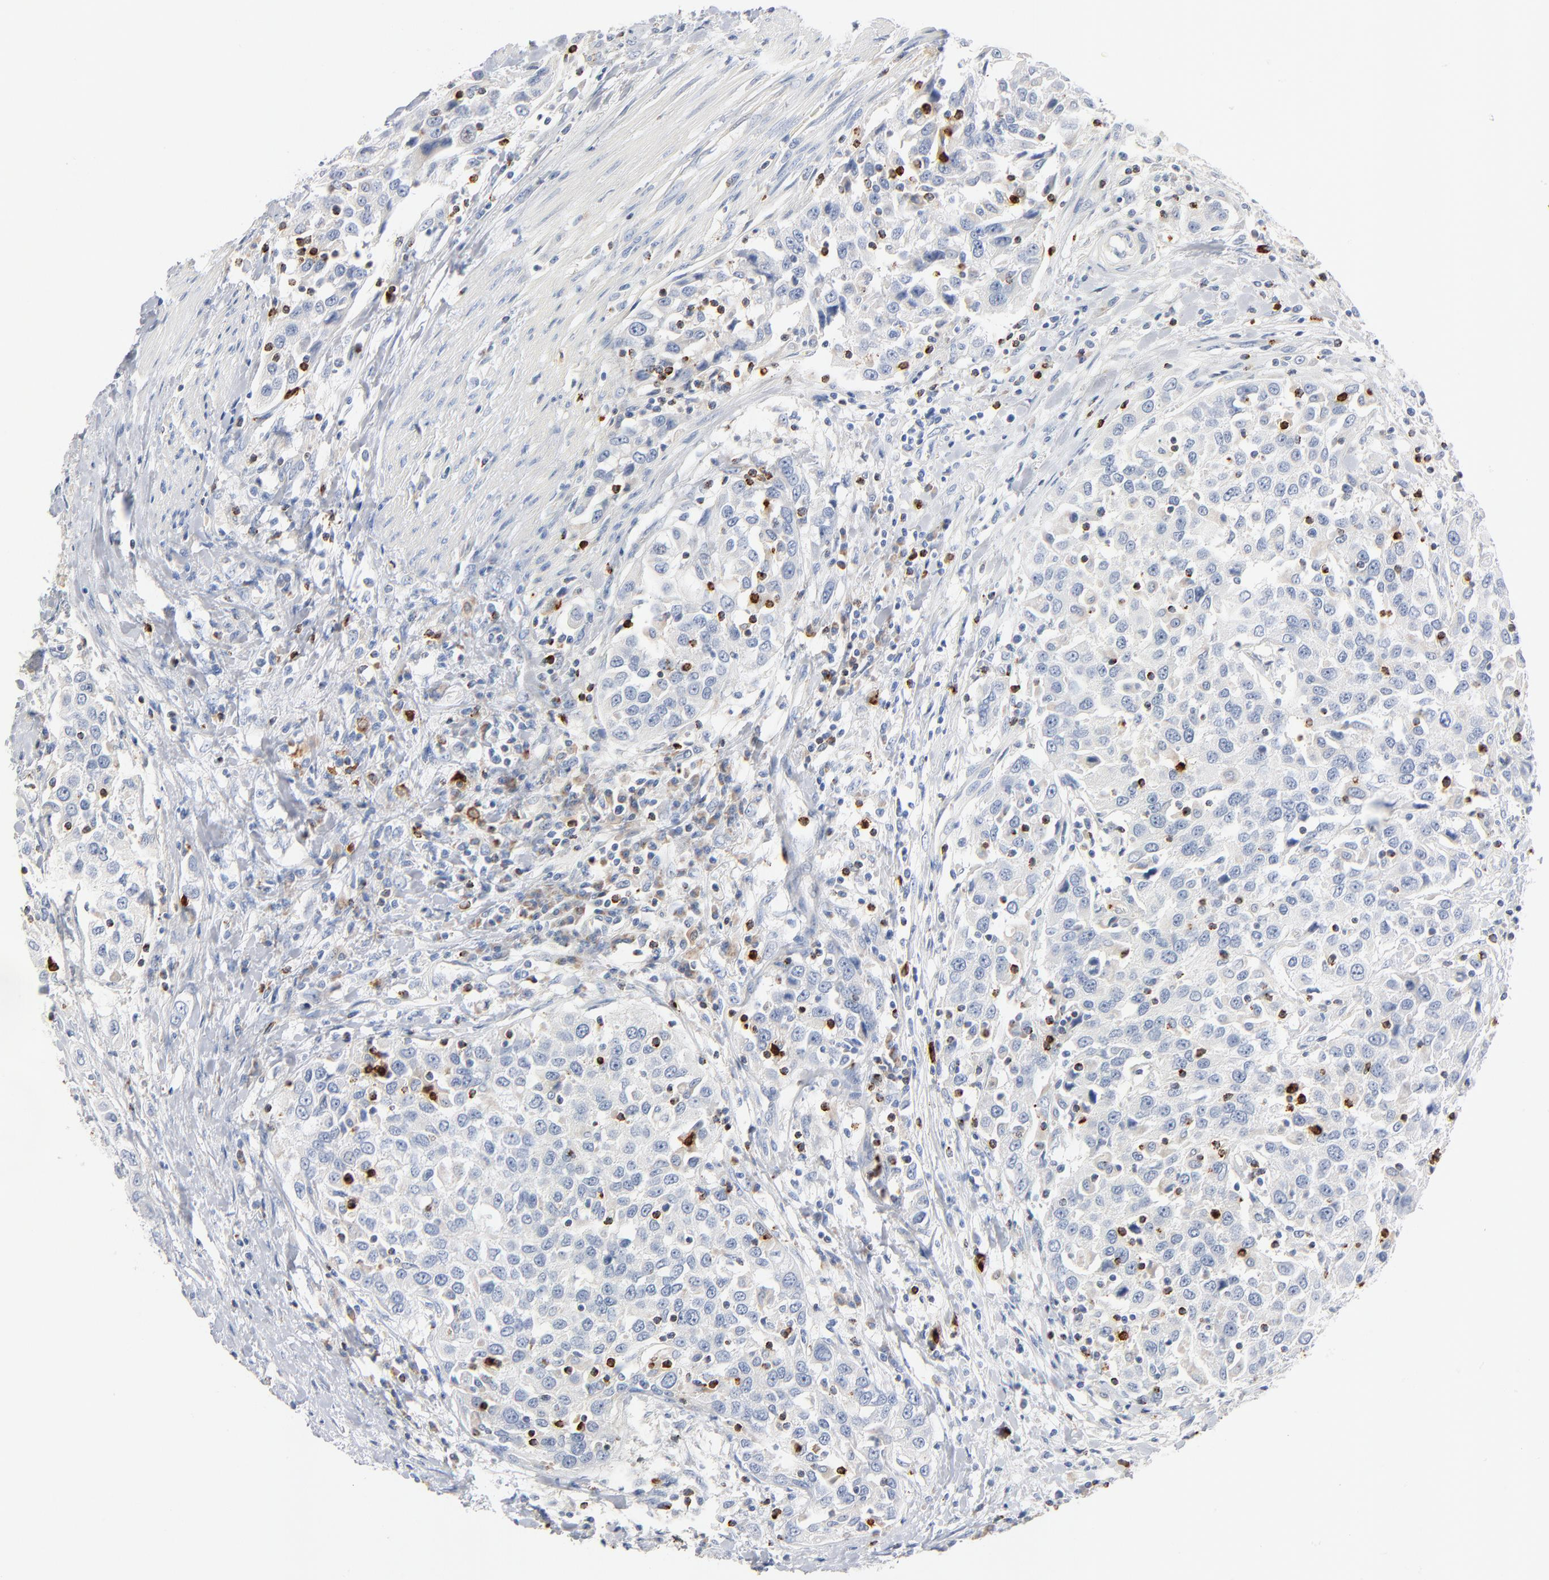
{"staining": {"intensity": "negative", "quantity": "none", "location": "none"}, "tissue": "urothelial cancer", "cell_type": "Tumor cells", "image_type": "cancer", "snomed": [{"axis": "morphology", "description": "Urothelial carcinoma, High grade"}, {"axis": "topography", "description": "Urinary bladder"}], "caption": "This histopathology image is of urothelial cancer stained with IHC to label a protein in brown with the nuclei are counter-stained blue. There is no expression in tumor cells.", "gene": "GZMB", "patient": {"sex": "female", "age": 80}}